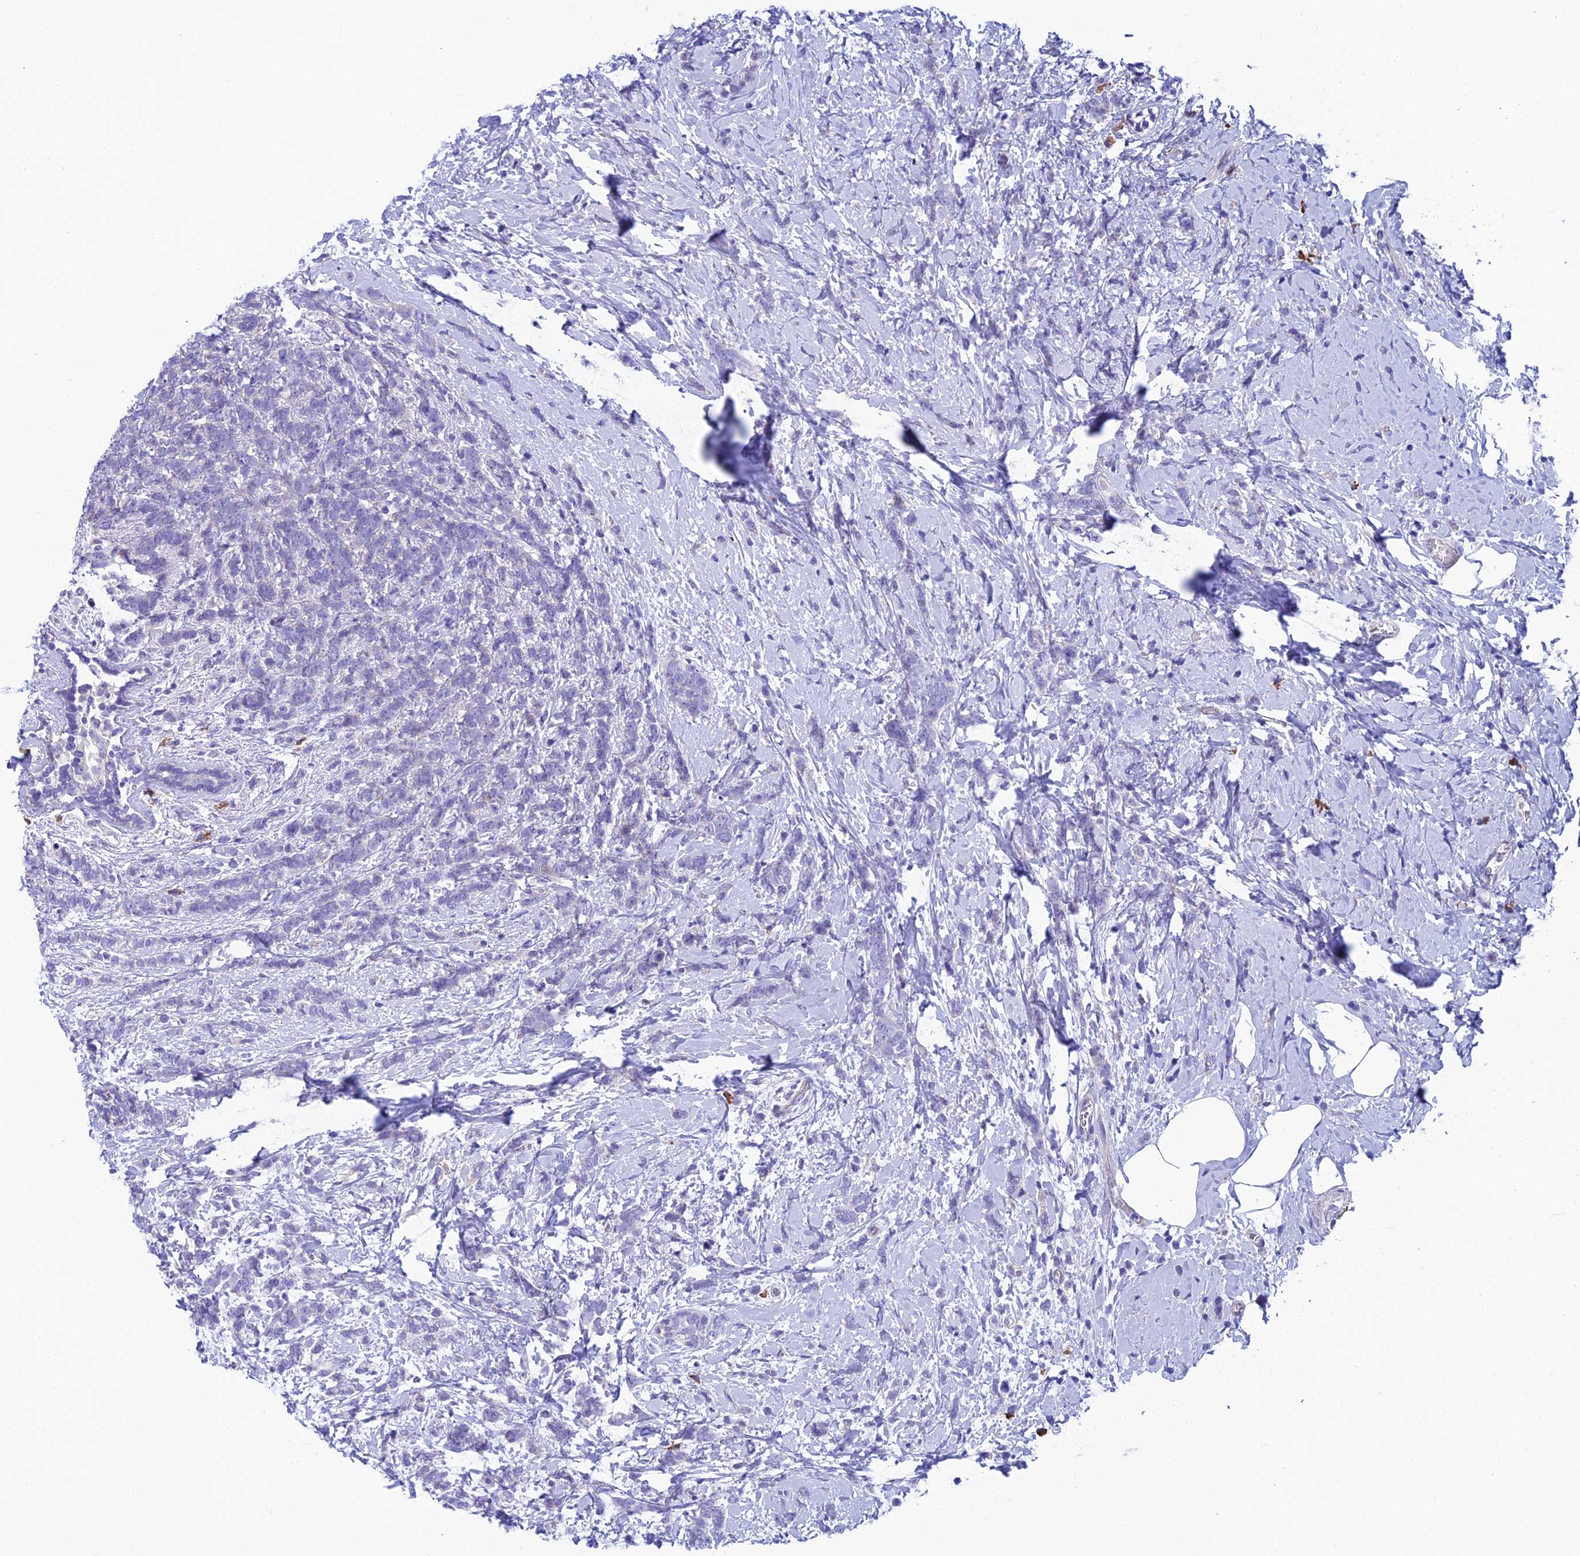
{"staining": {"intensity": "negative", "quantity": "none", "location": "none"}, "tissue": "breast cancer", "cell_type": "Tumor cells", "image_type": "cancer", "snomed": [{"axis": "morphology", "description": "Lobular carcinoma"}, {"axis": "topography", "description": "Breast"}], "caption": "Breast cancer (lobular carcinoma) was stained to show a protein in brown. There is no significant positivity in tumor cells. (Stains: DAB (3,3'-diaminobenzidine) immunohistochemistry (IHC) with hematoxylin counter stain, Microscopy: brightfield microscopy at high magnification).", "gene": "MACIR", "patient": {"sex": "female", "age": 58}}